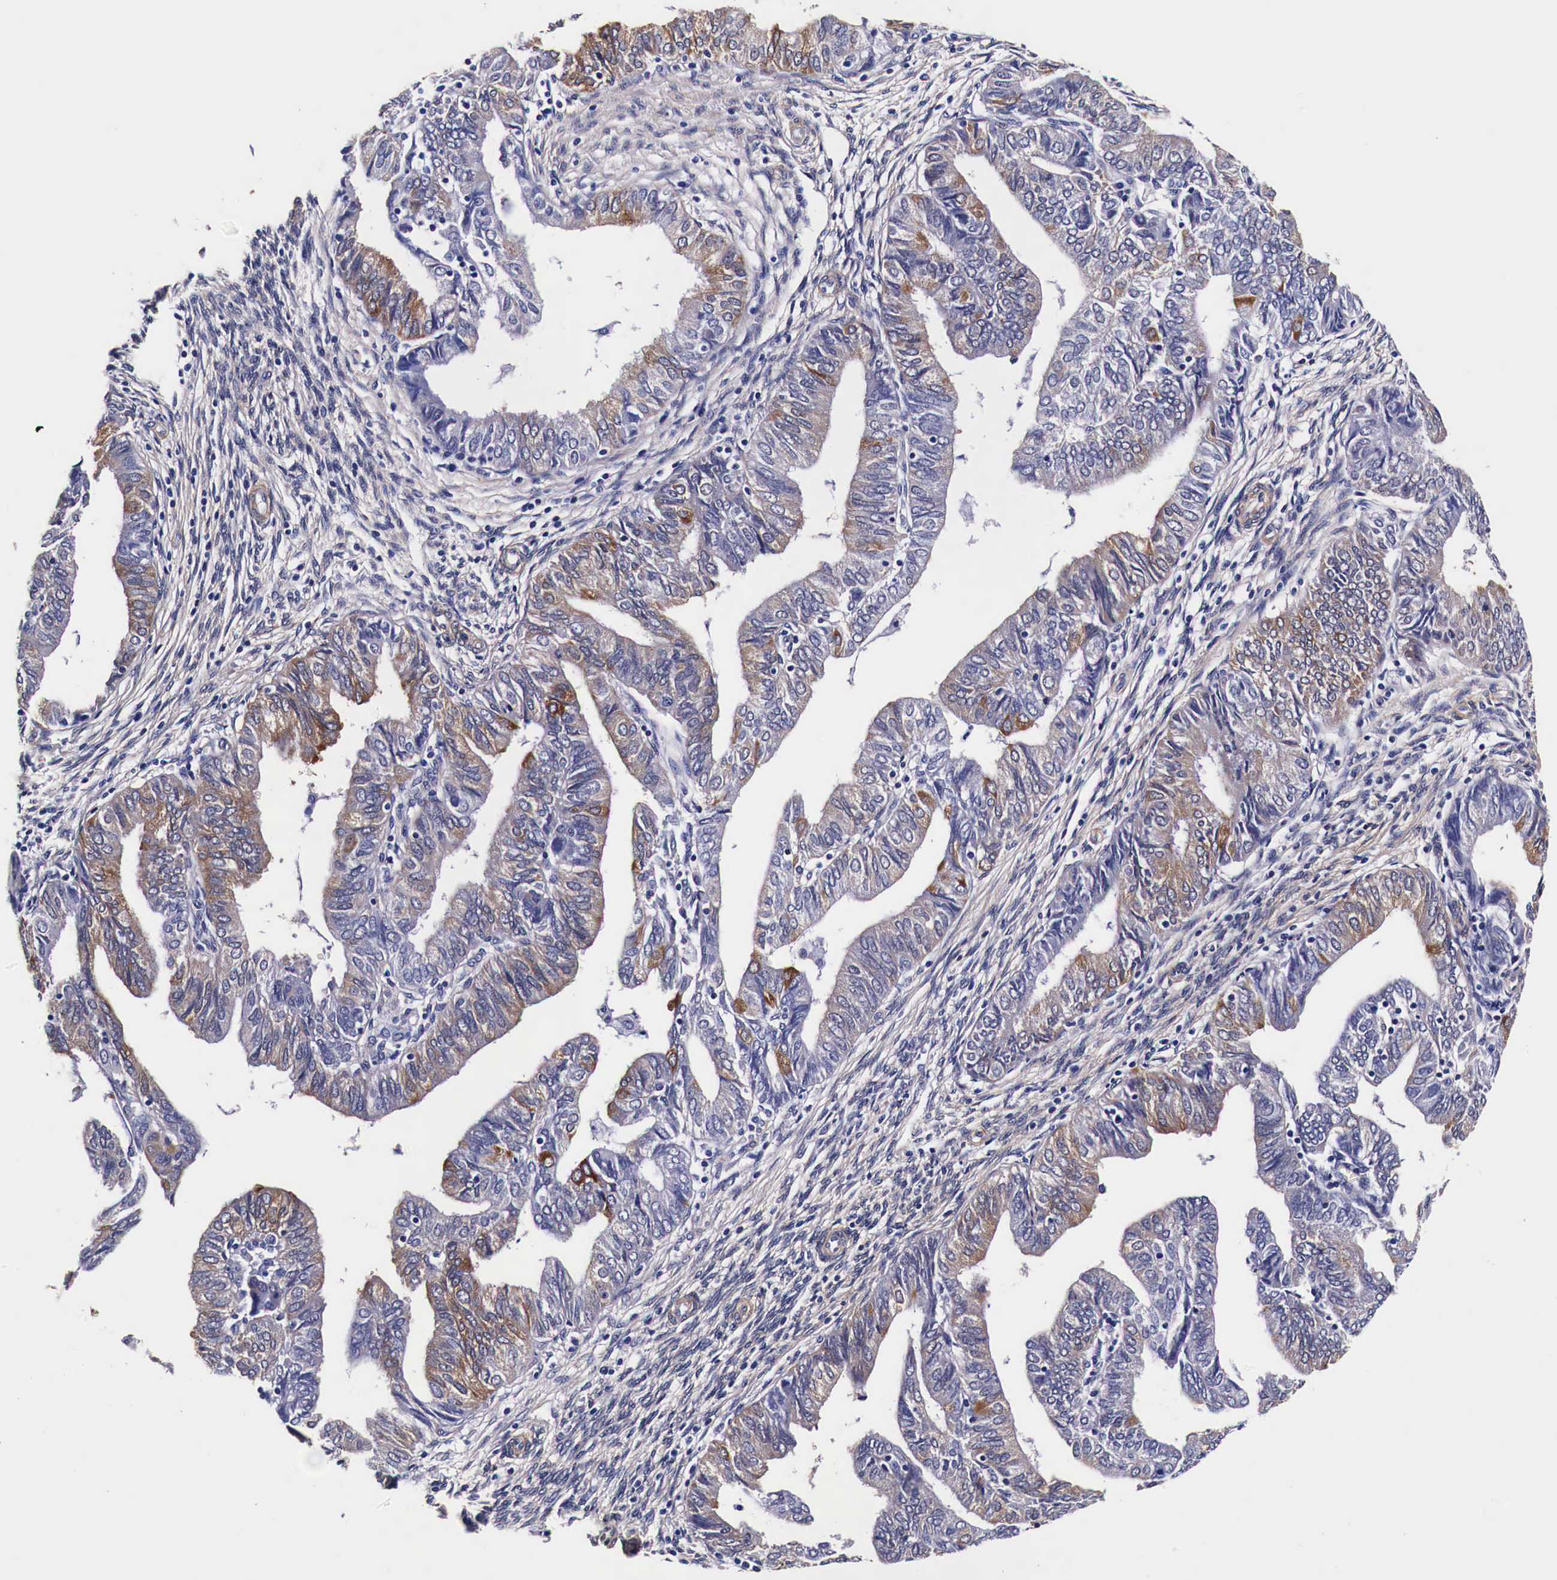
{"staining": {"intensity": "moderate", "quantity": "25%-75%", "location": "cytoplasmic/membranous"}, "tissue": "endometrial cancer", "cell_type": "Tumor cells", "image_type": "cancer", "snomed": [{"axis": "morphology", "description": "Adenocarcinoma, NOS"}, {"axis": "topography", "description": "Endometrium"}], "caption": "Immunohistochemical staining of endometrial cancer (adenocarcinoma) shows moderate cytoplasmic/membranous protein positivity in about 25%-75% of tumor cells. Immunohistochemistry (ihc) stains the protein of interest in brown and the nuclei are stained blue.", "gene": "HSPB1", "patient": {"sex": "female", "age": 51}}